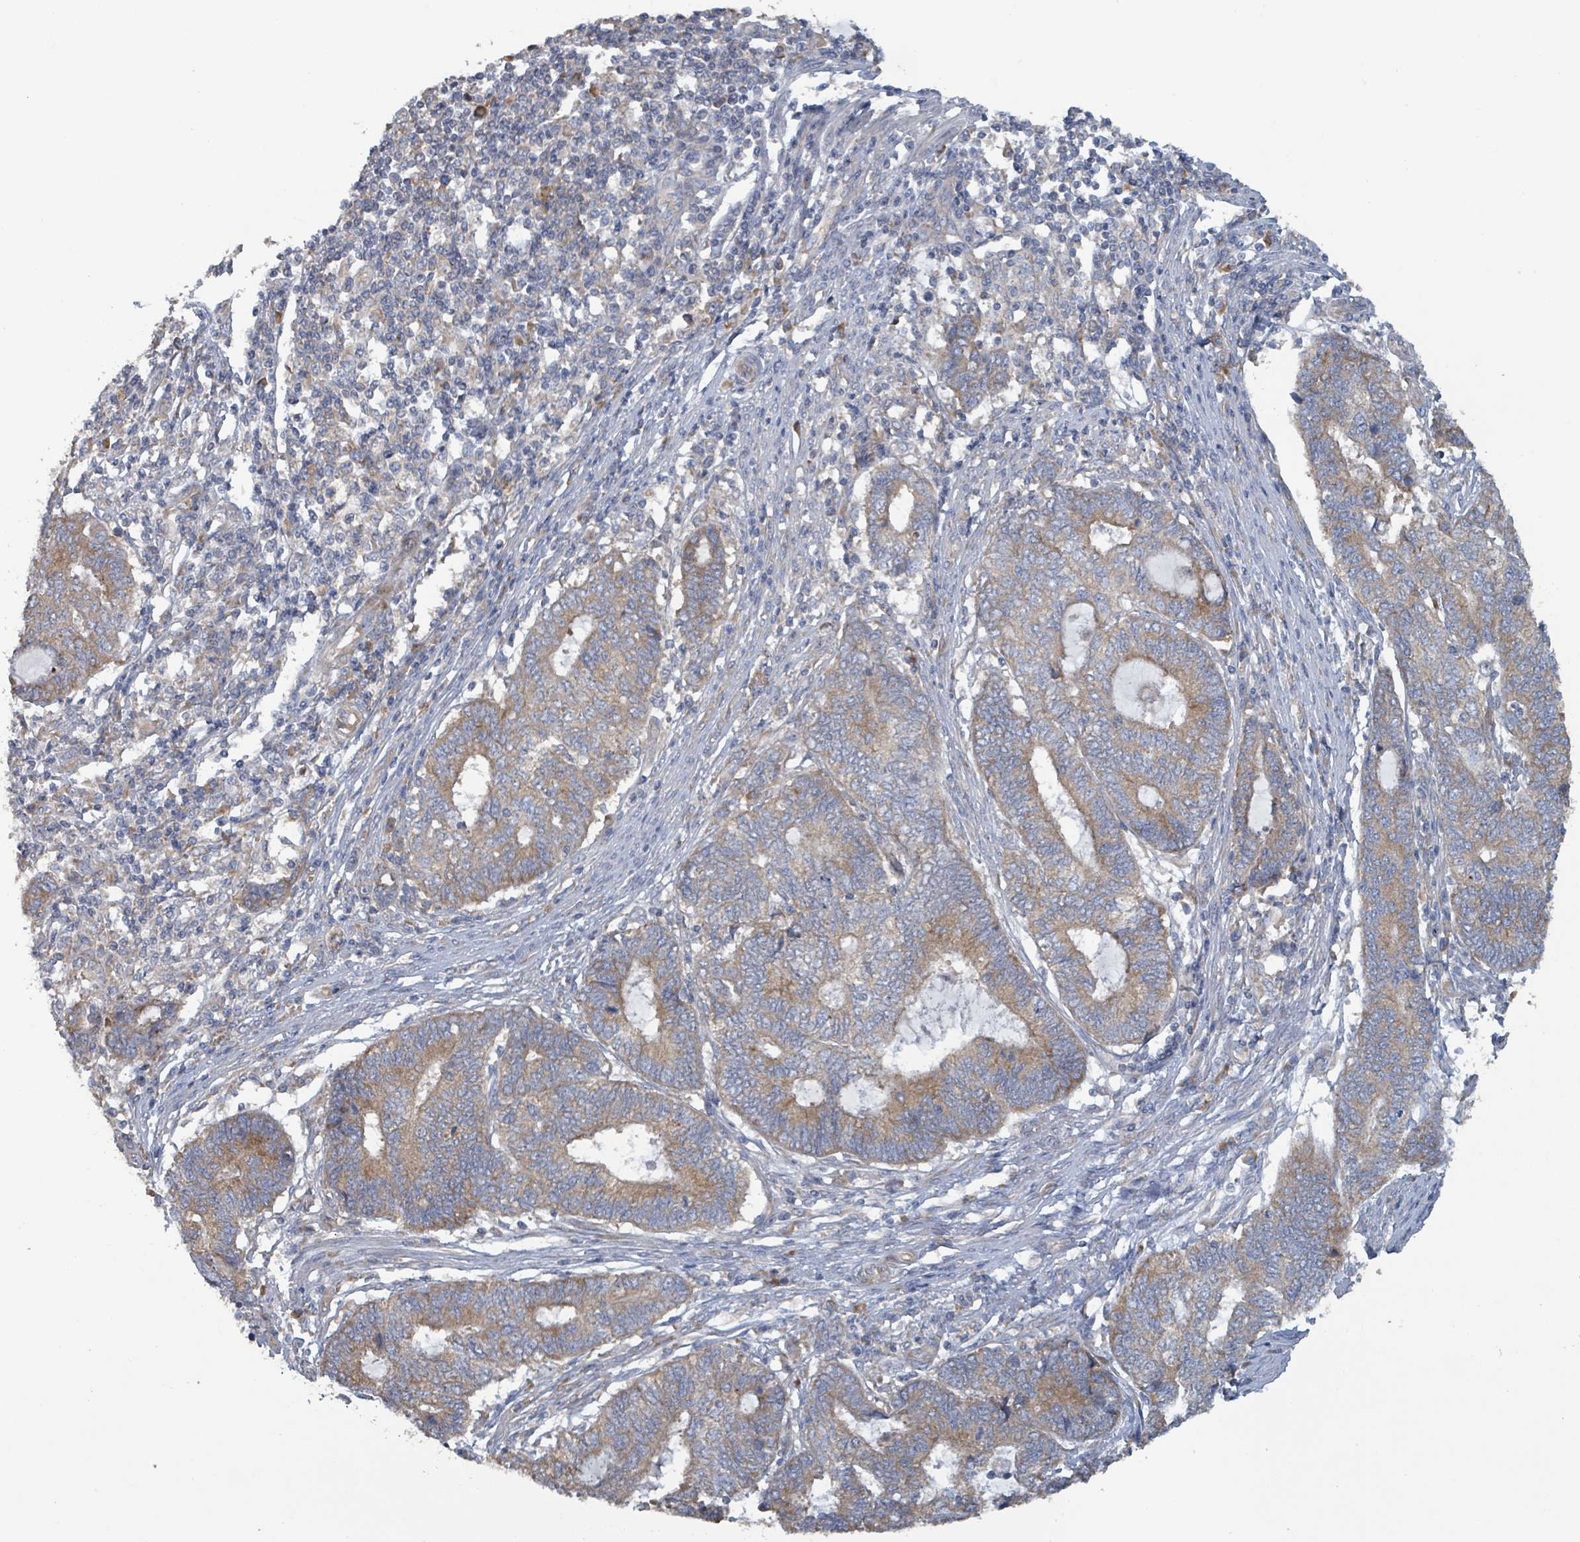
{"staining": {"intensity": "moderate", "quantity": ">75%", "location": "cytoplasmic/membranous"}, "tissue": "endometrial cancer", "cell_type": "Tumor cells", "image_type": "cancer", "snomed": [{"axis": "morphology", "description": "Adenocarcinoma, NOS"}, {"axis": "topography", "description": "Uterus"}, {"axis": "topography", "description": "Endometrium"}], "caption": "A high-resolution micrograph shows immunohistochemistry staining of endometrial cancer, which exhibits moderate cytoplasmic/membranous staining in approximately >75% of tumor cells. (DAB (3,3'-diaminobenzidine) IHC with brightfield microscopy, high magnification).", "gene": "RPL32", "patient": {"sex": "female", "age": 70}}